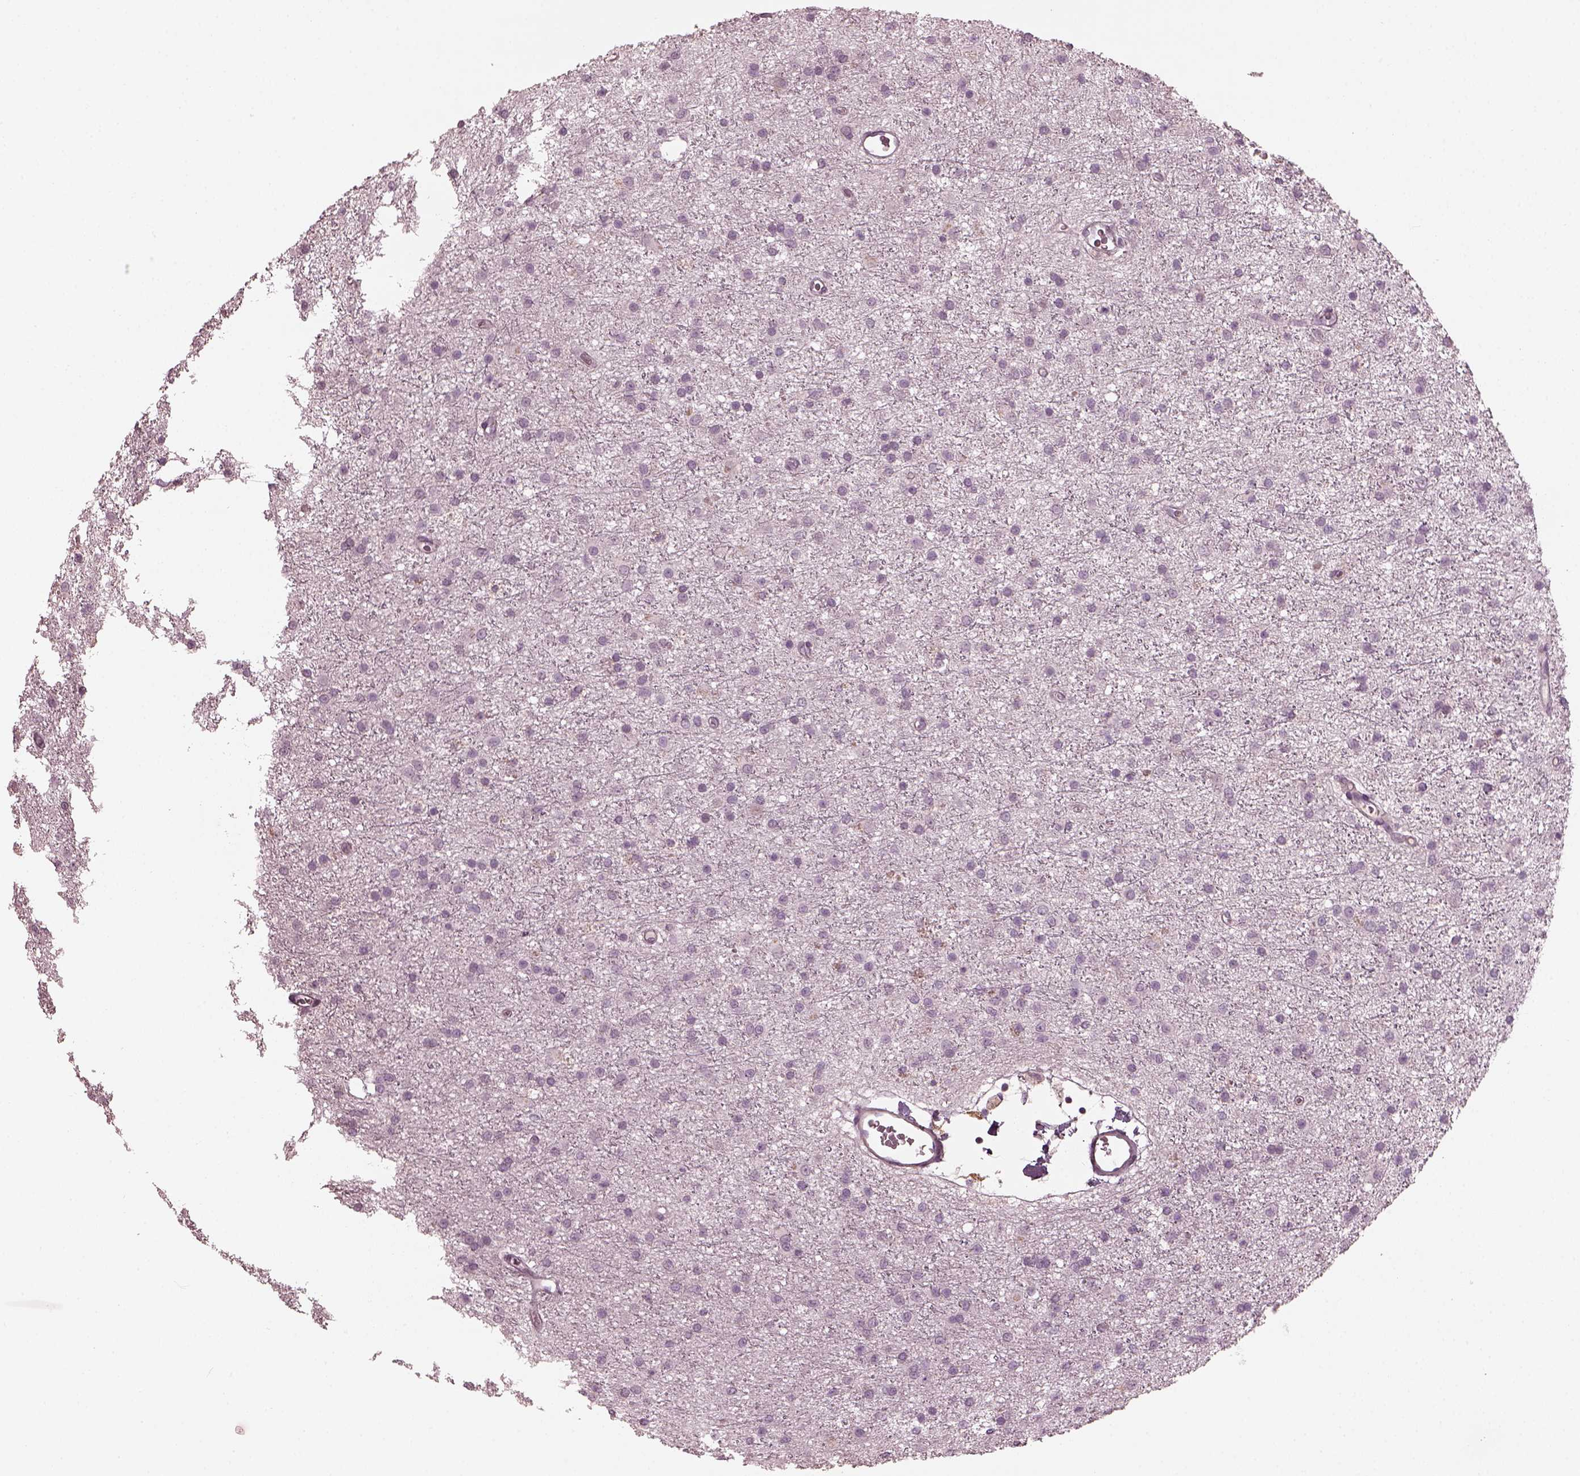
{"staining": {"intensity": "negative", "quantity": "none", "location": "none"}, "tissue": "glioma", "cell_type": "Tumor cells", "image_type": "cancer", "snomed": [{"axis": "morphology", "description": "Glioma, malignant, Low grade"}, {"axis": "topography", "description": "Brain"}], "caption": "The micrograph demonstrates no significant expression in tumor cells of low-grade glioma (malignant).", "gene": "OPTC", "patient": {"sex": "male", "age": 27}}